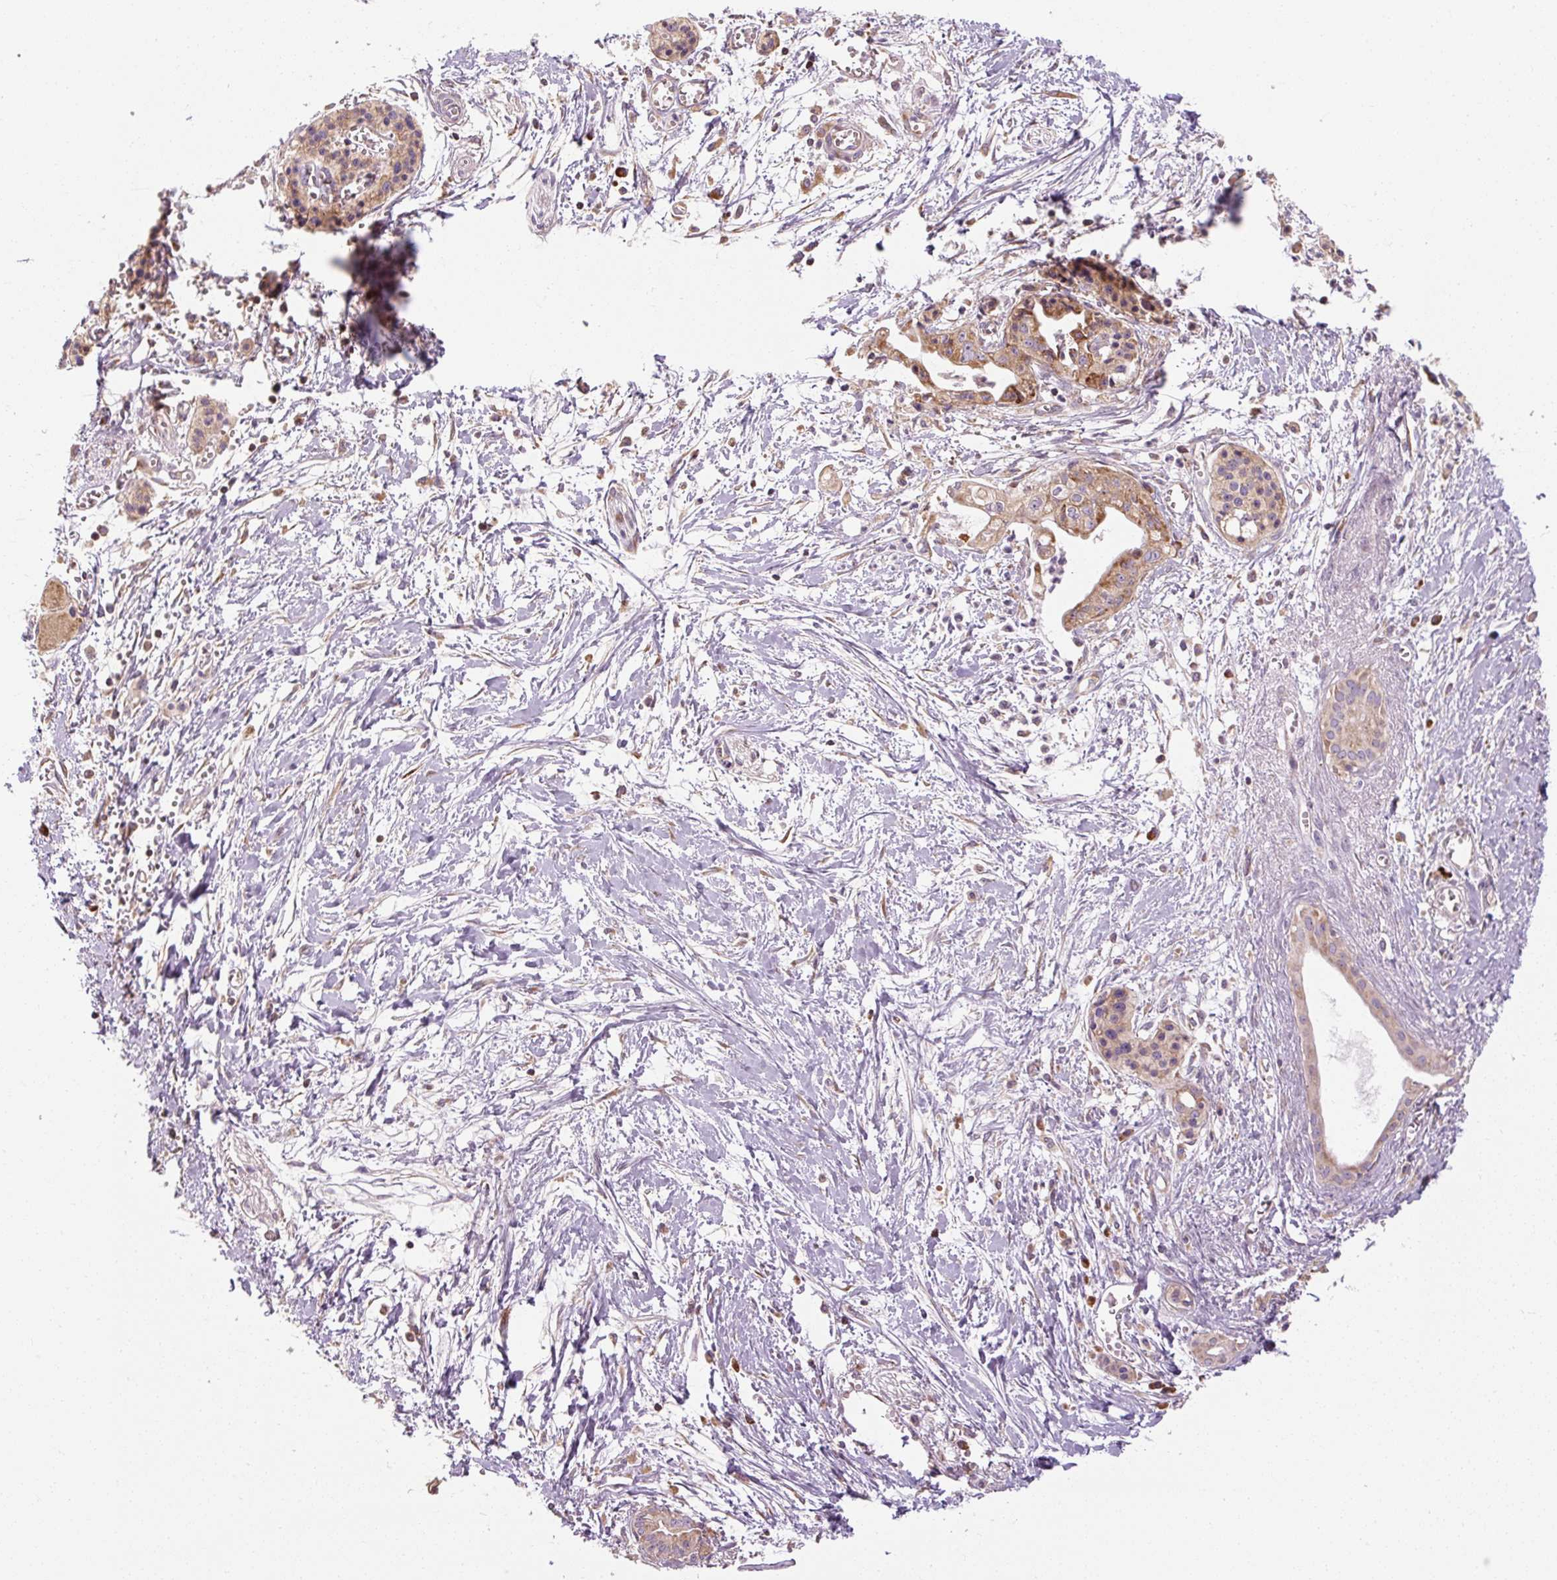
{"staining": {"intensity": "moderate", "quantity": ">75%", "location": "cytoplasmic/membranous"}, "tissue": "pancreatic cancer", "cell_type": "Tumor cells", "image_type": "cancer", "snomed": [{"axis": "morphology", "description": "Adenocarcinoma, NOS"}, {"axis": "topography", "description": "Pancreas"}], "caption": "A brown stain highlights moderate cytoplasmic/membranous positivity of a protein in pancreatic cancer tumor cells.", "gene": "PRSS48", "patient": {"sex": "male", "age": 71}}